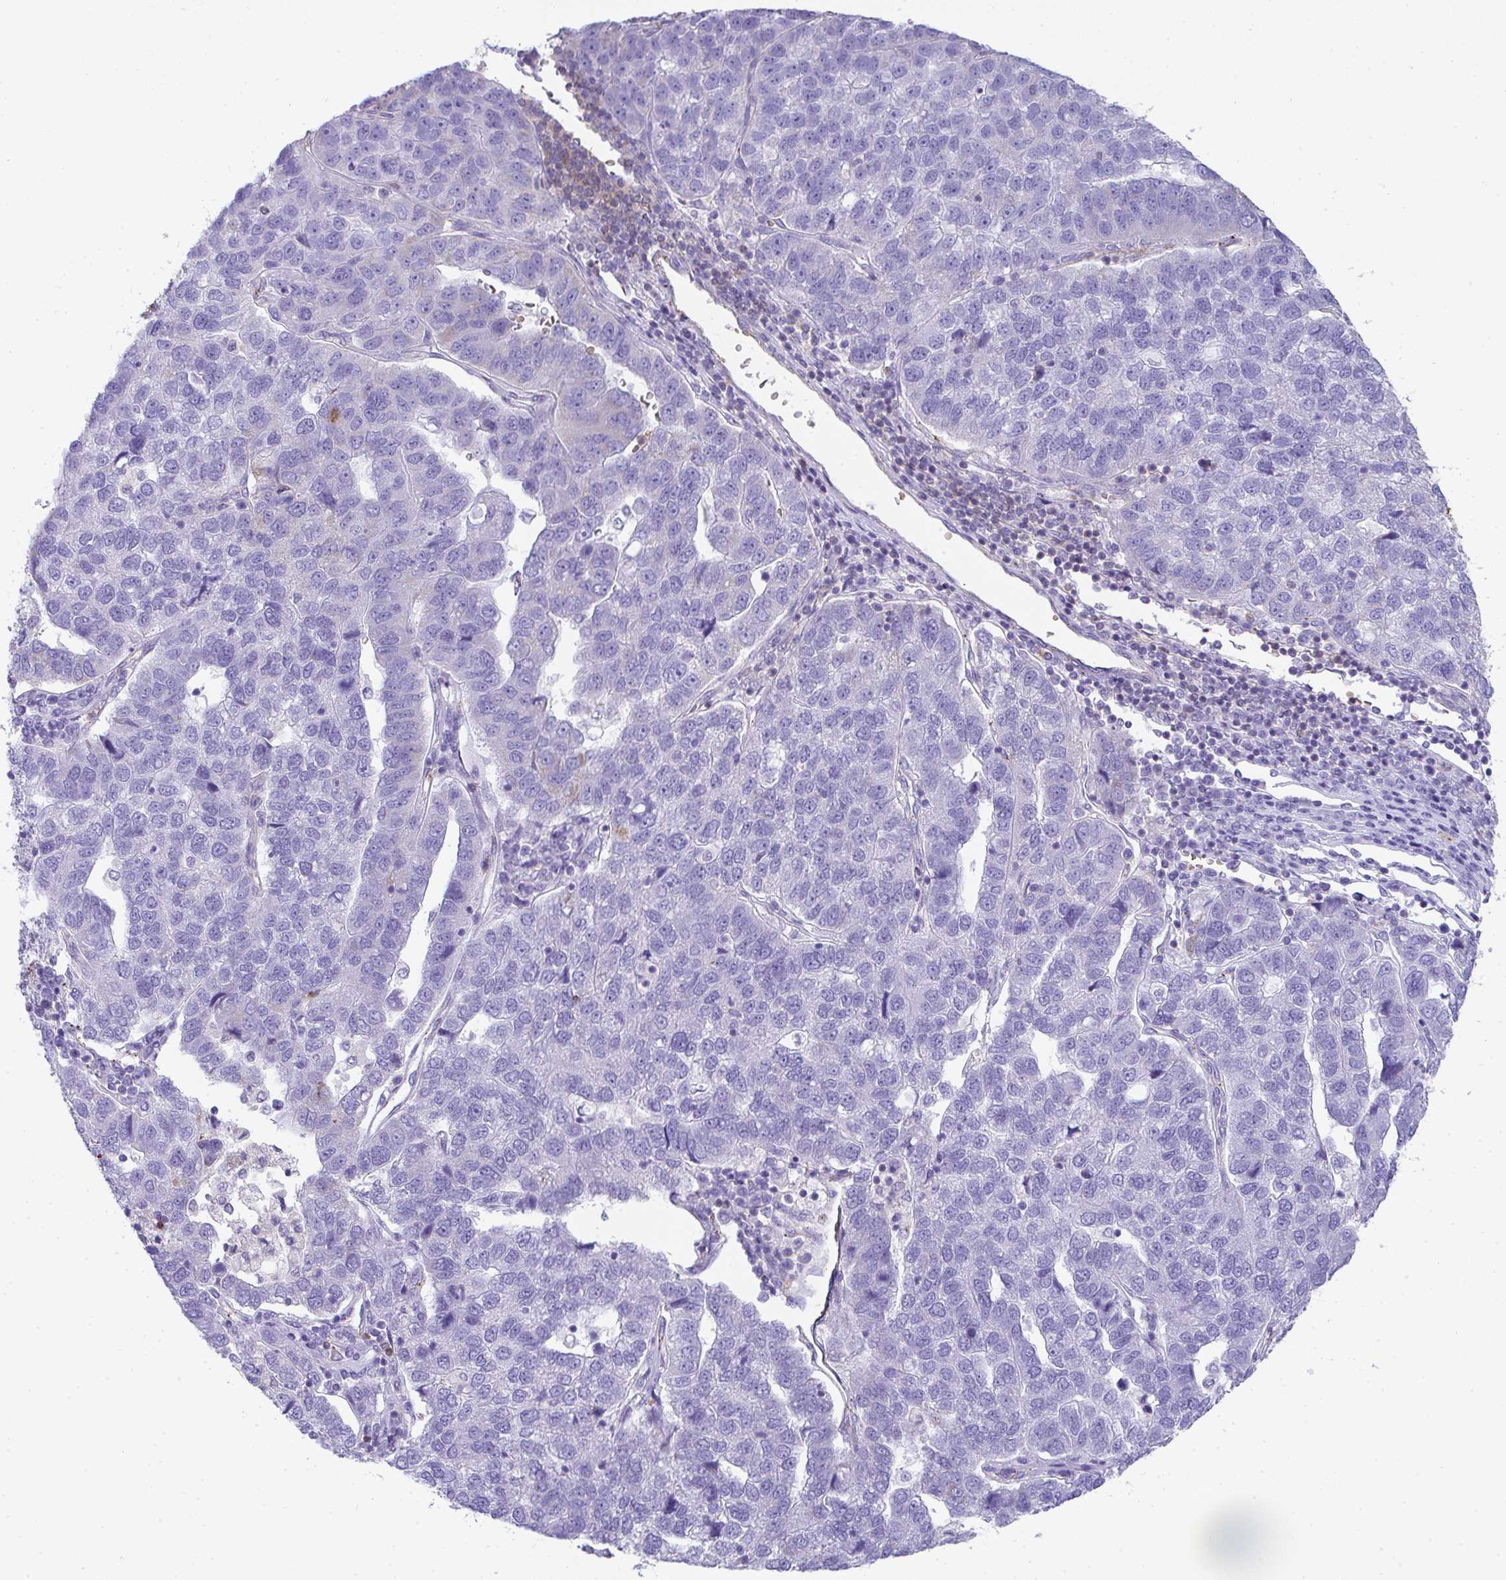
{"staining": {"intensity": "negative", "quantity": "none", "location": "none"}, "tissue": "pancreatic cancer", "cell_type": "Tumor cells", "image_type": "cancer", "snomed": [{"axis": "morphology", "description": "Adenocarcinoma, NOS"}, {"axis": "topography", "description": "Pancreas"}], "caption": "There is no significant staining in tumor cells of adenocarcinoma (pancreatic).", "gene": "TNFAIP8", "patient": {"sex": "female", "age": 61}}